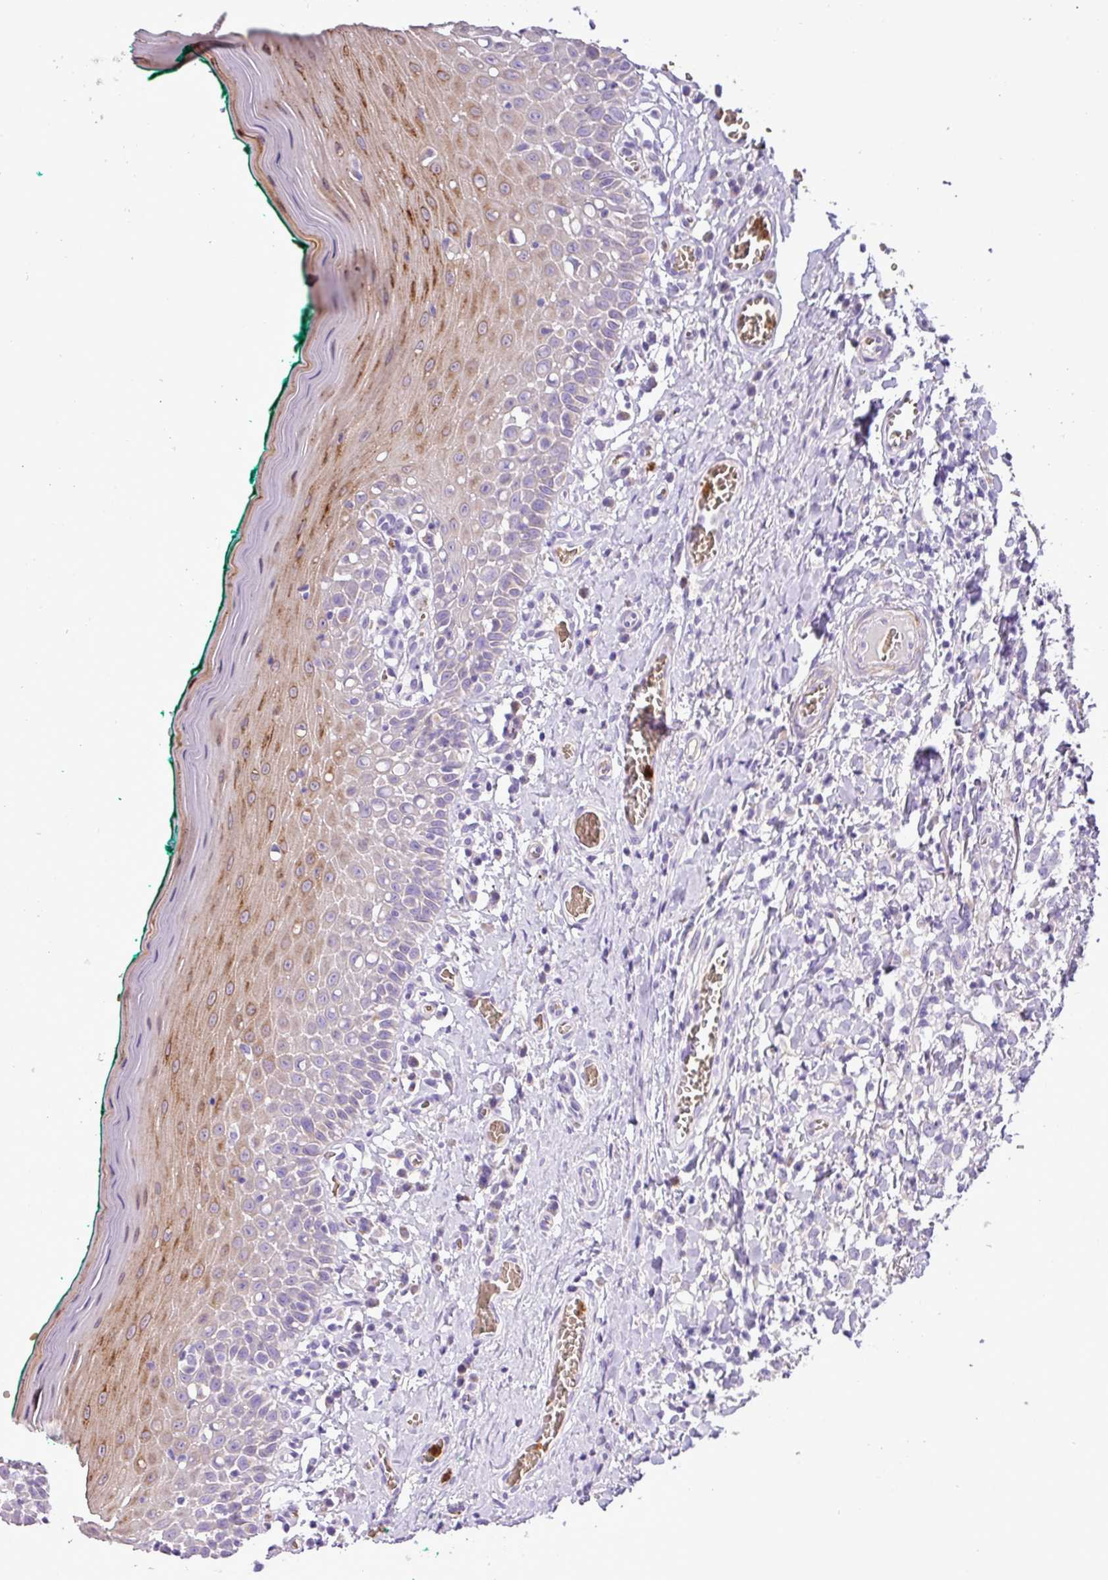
{"staining": {"intensity": "moderate", "quantity": "<25%", "location": "cytoplasmic/membranous"}, "tissue": "oral mucosa", "cell_type": "Squamous epithelial cells", "image_type": "normal", "snomed": [{"axis": "morphology", "description": "Normal tissue, NOS"}, {"axis": "topography", "description": "Oral tissue"}], "caption": "A high-resolution micrograph shows IHC staining of unremarkable oral mucosa, which exhibits moderate cytoplasmic/membranous staining in approximately <25% of squamous epithelial cells.", "gene": "MGAT4B", "patient": {"sex": "female", "age": 83}}